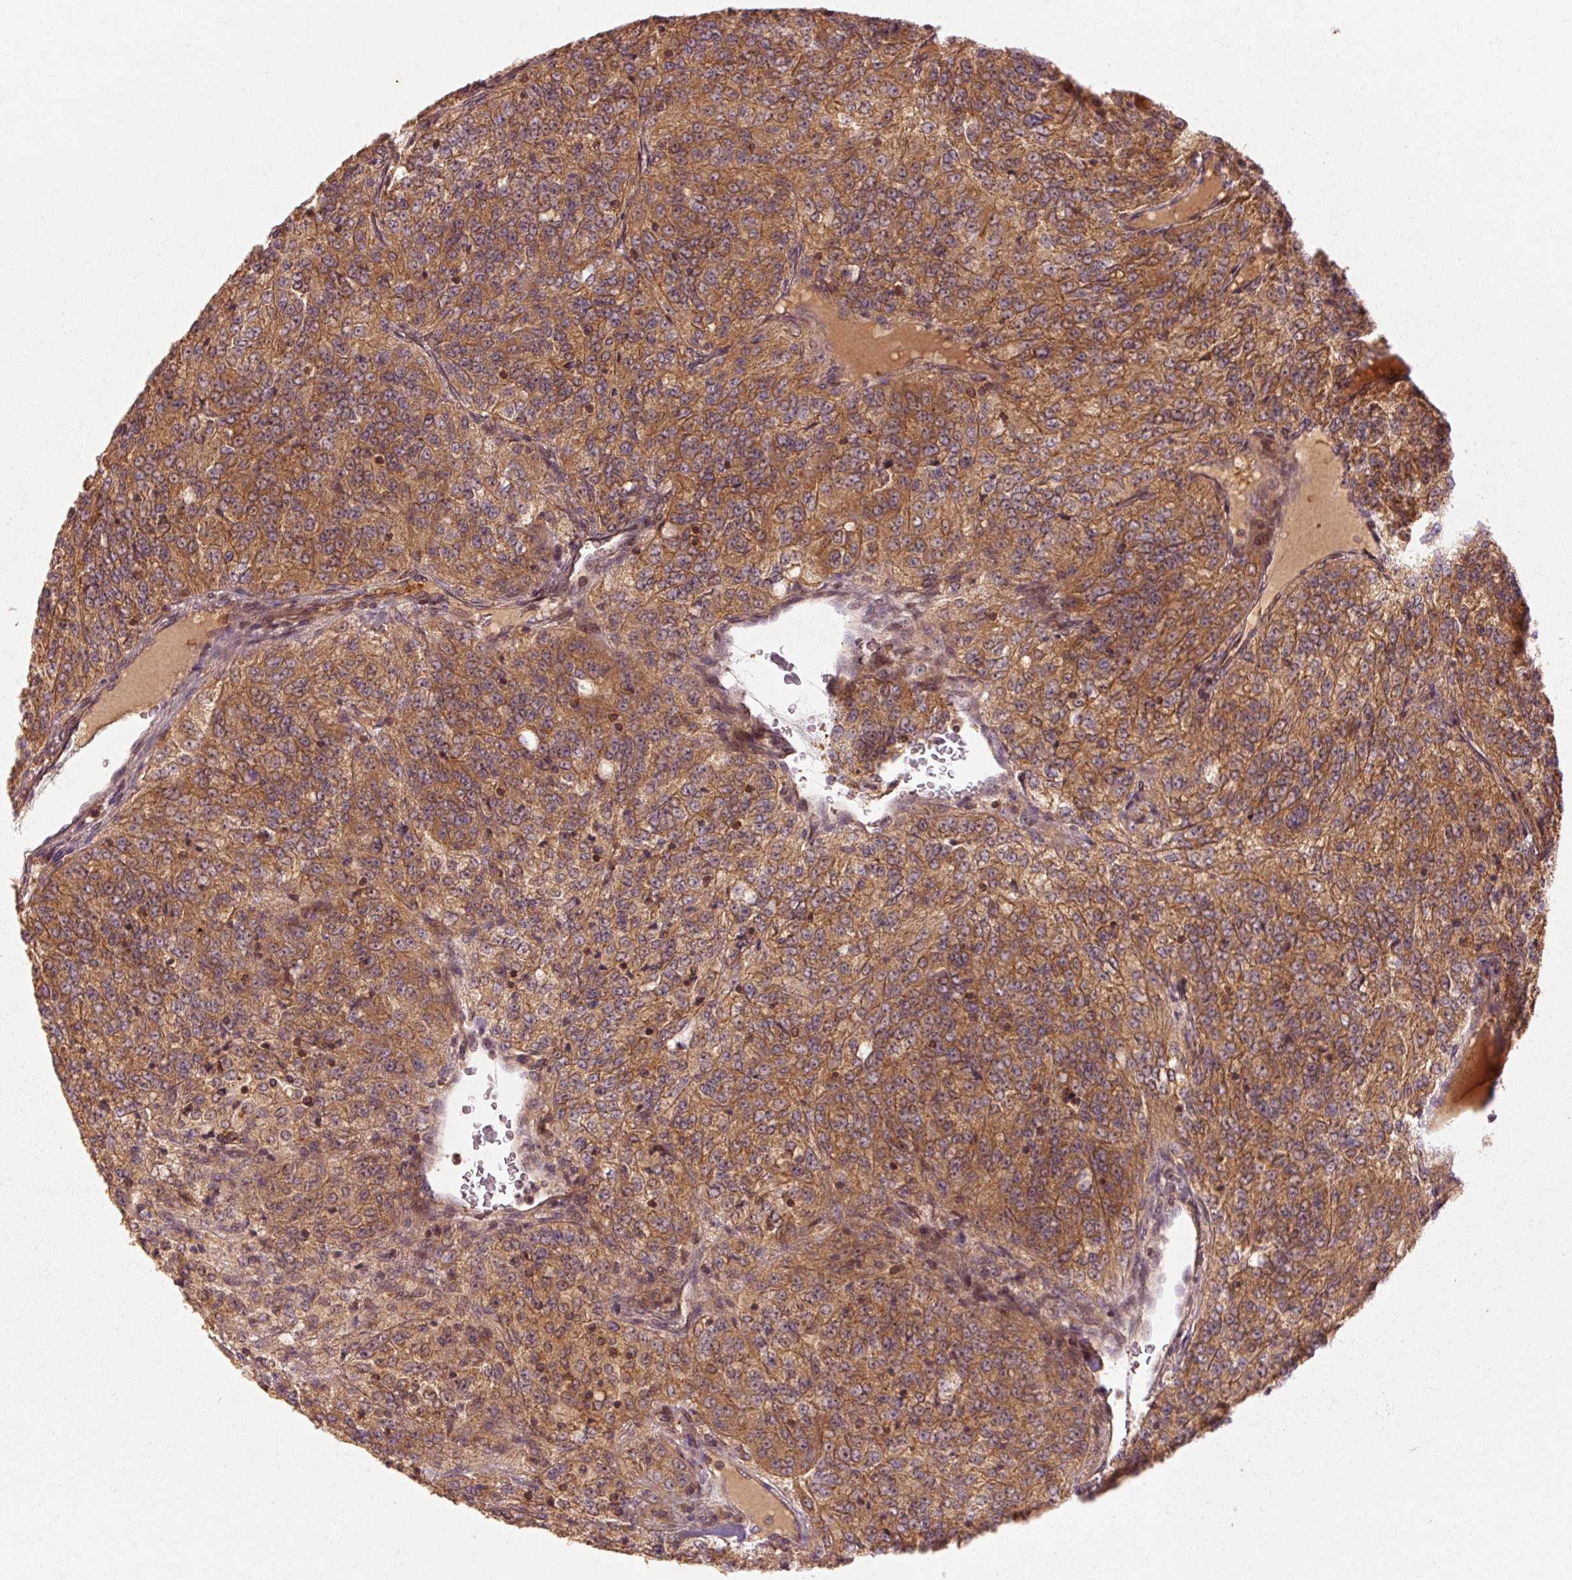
{"staining": {"intensity": "moderate", "quantity": ">75%", "location": "cytoplasmic/membranous"}, "tissue": "renal cancer", "cell_type": "Tumor cells", "image_type": "cancer", "snomed": [{"axis": "morphology", "description": "Adenocarcinoma, NOS"}, {"axis": "topography", "description": "Kidney"}], "caption": "Protein staining of adenocarcinoma (renal) tissue exhibits moderate cytoplasmic/membranous staining in approximately >75% of tumor cells. Using DAB (3,3'-diaminobenzidine) (brown) and hematoxylin (blue) stains, captured at high magnification using brightfield microscopy.", "gene": "CTNNA1", "patient": {"sex": "female", "age": 63}}